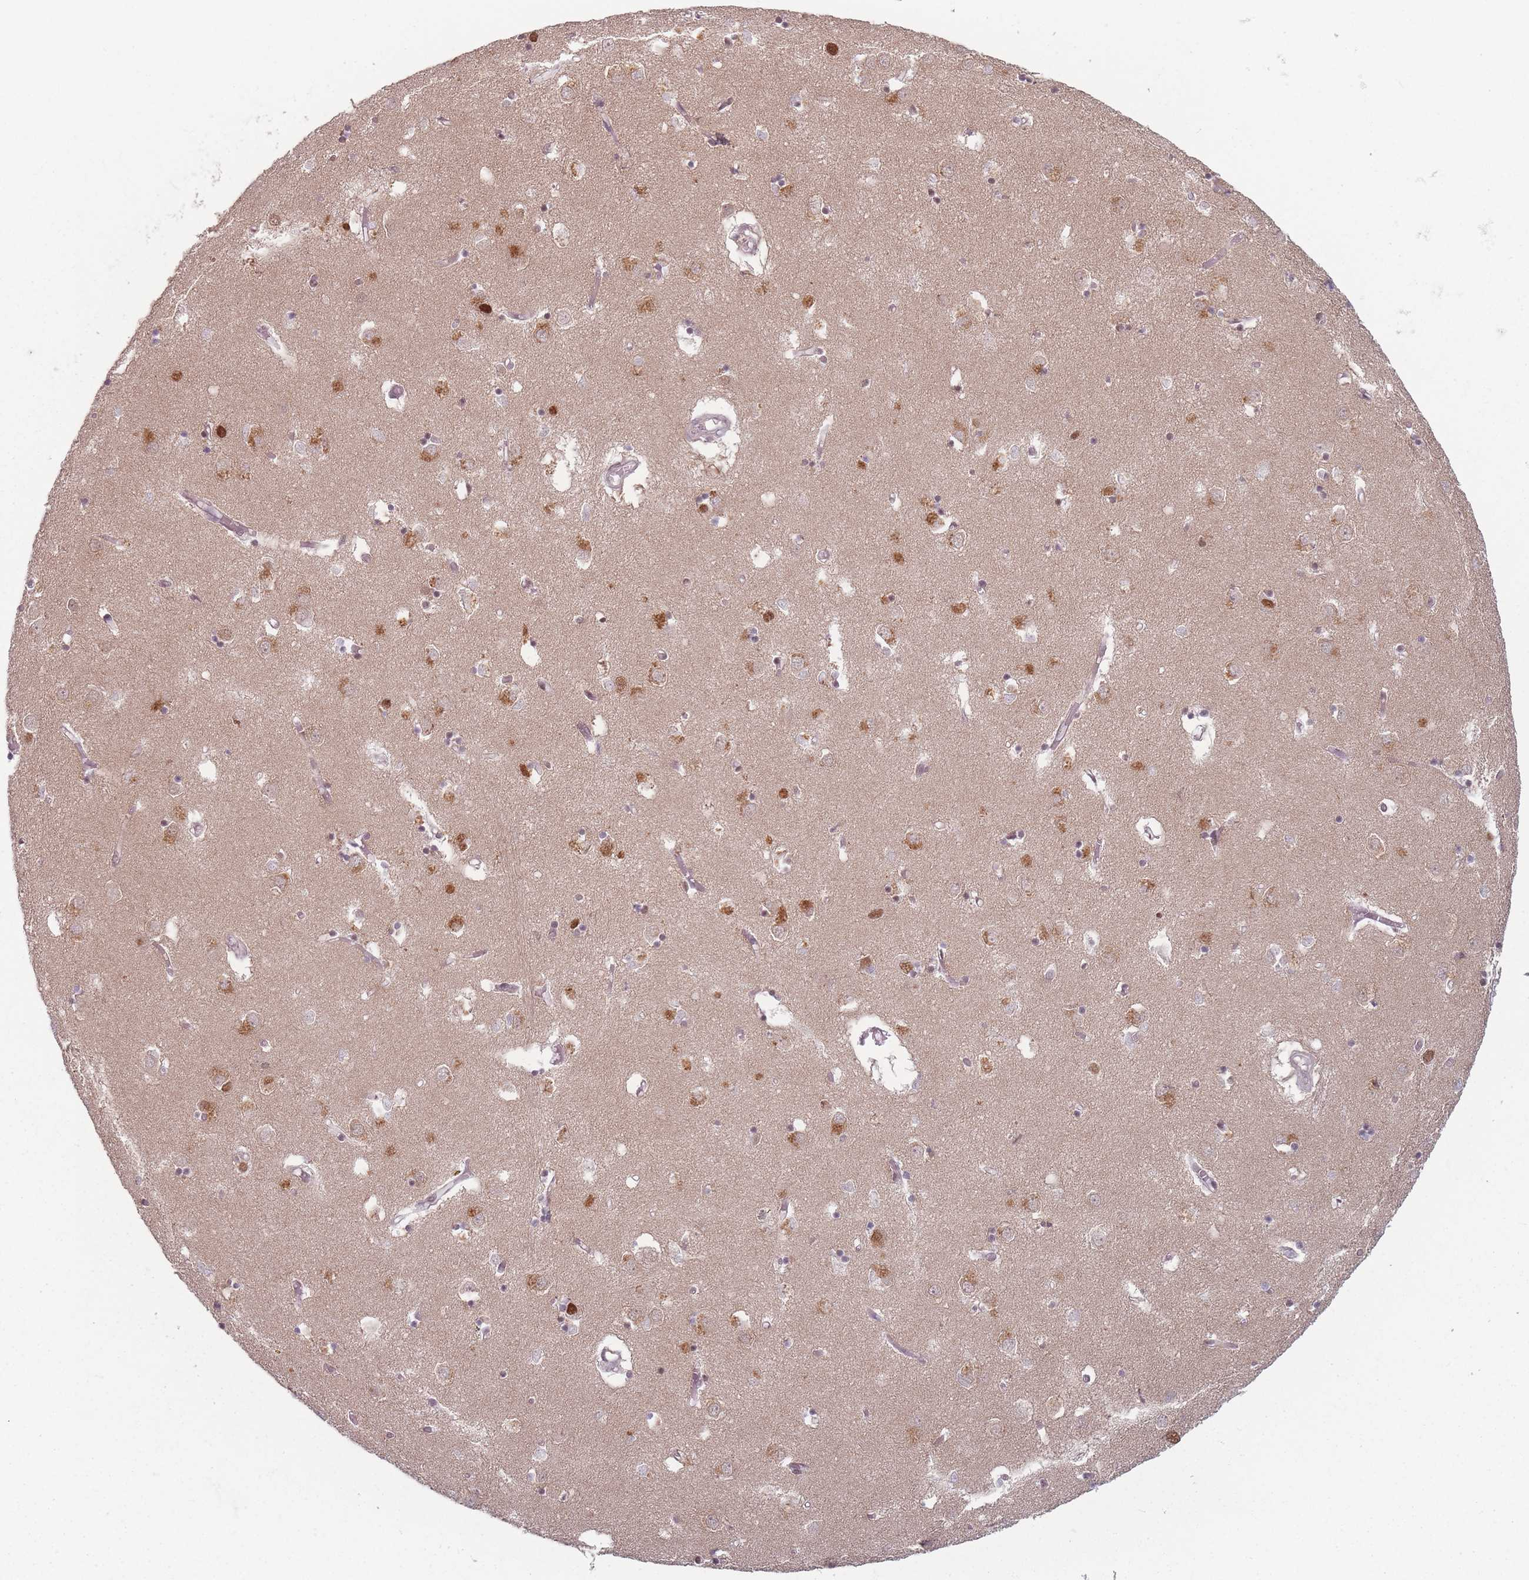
{"staining": {"intensity": "weak", "quantity": "<25%", "location": "cytoplasmic/membranous,nuclear"}, "tissue": "caudate", "cell_type": "Glial cells", "image_type": "normal", "snomed": [{"axis": "morphology", "description": "Normal tissue, NOS"}, {"axis": "topography", "description": "Lateral ventricle wall"}], "caption": "Immunohistochemistry image of normal caudate: caudate stained with DAB reveals no significant protein expression in glial cells.", "gene": "SH3BGRL2", "patient": {"sex": "male", "age": 70}}